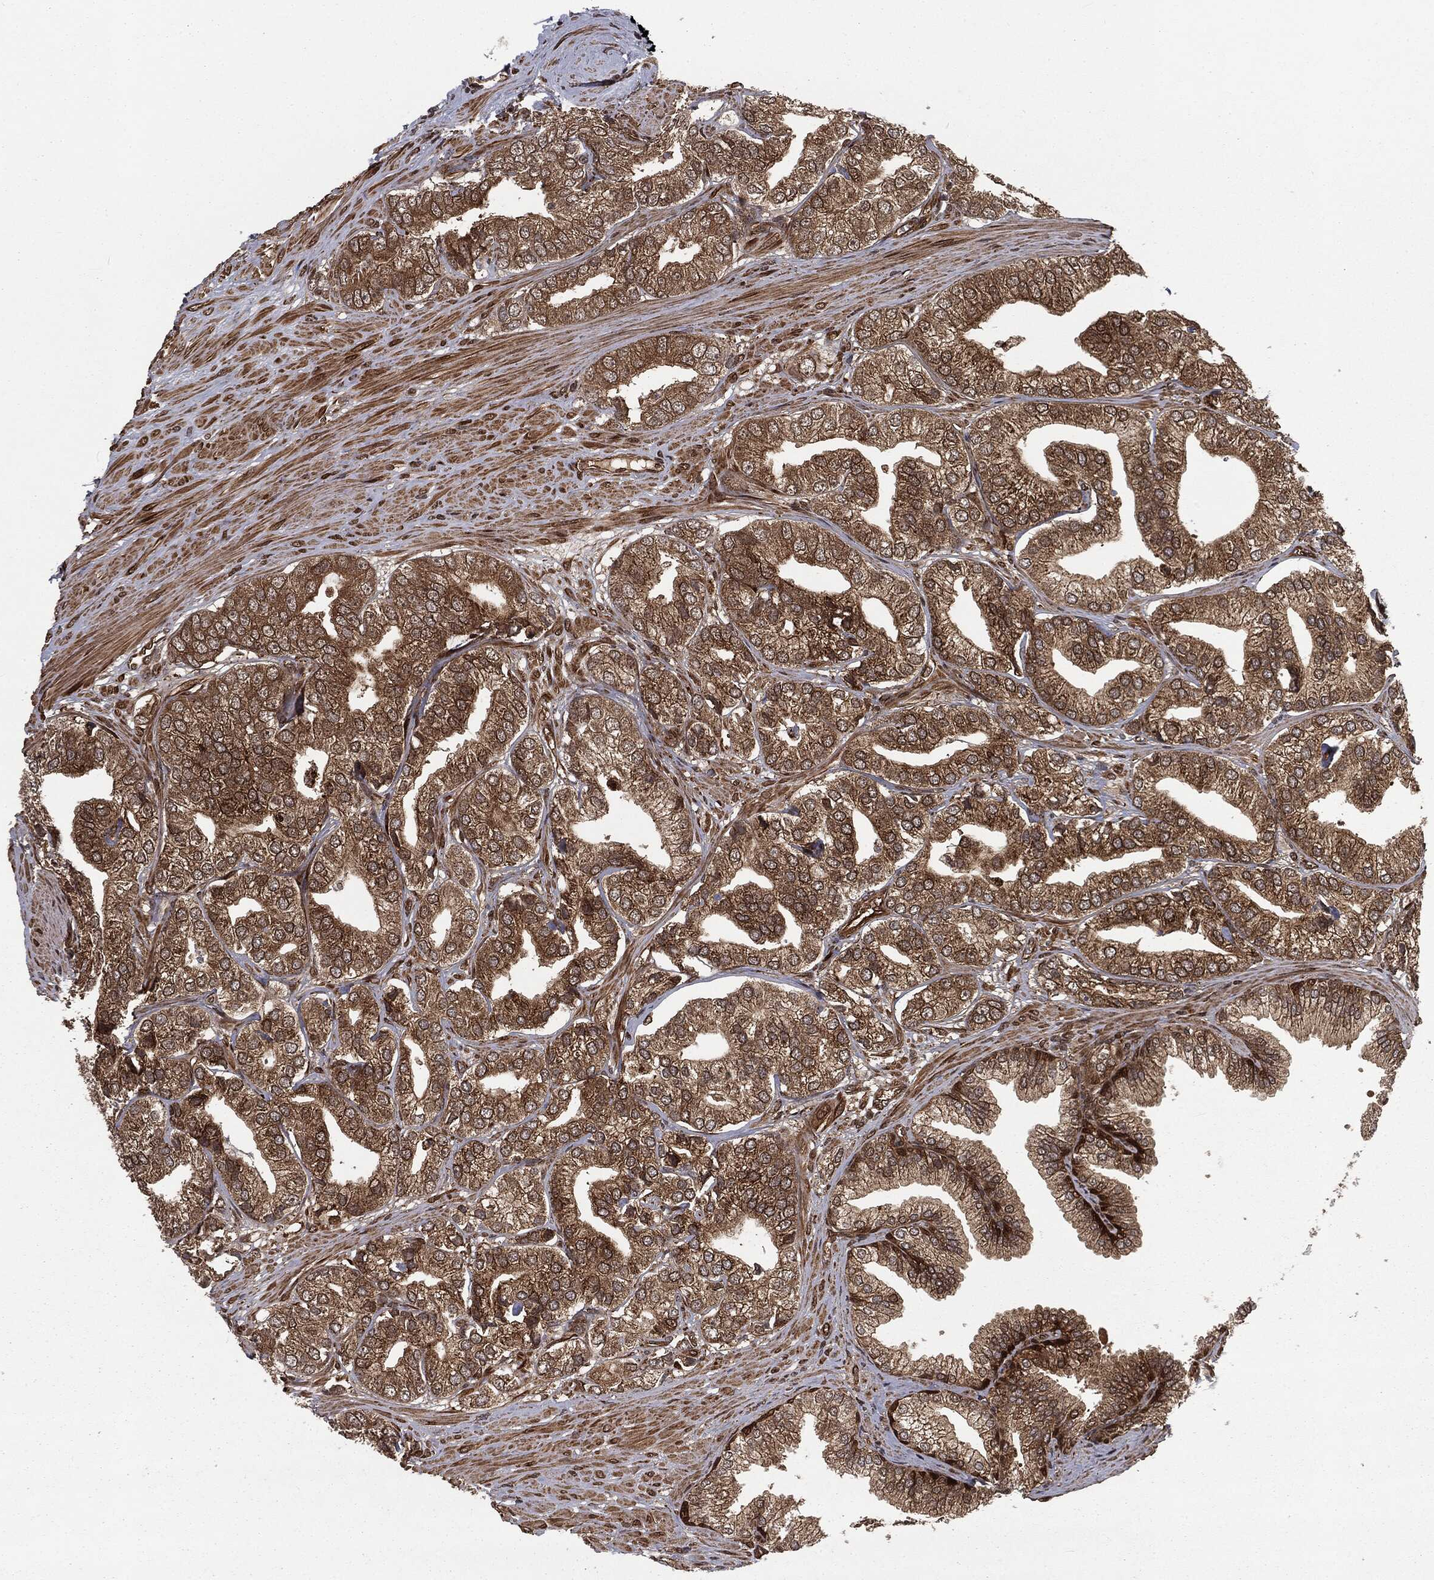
{"staining": {"intensity": "moderate", "quantity": ">75%", "location": "cytoplasmic/membranous"}, "tissue": "prostate cancer", "cell_type": "Tumor cells", "image_type": "cancer", "snomed": [{"axis": "morphology", "description": "Adenocarcinoma, High grade"}, {"axis": "topography", "description": "Prostate"}], "caption": "An image of human prostate cancer (high-grade adenocarcinoma) stained for a protein displays moderate cytoplasmic/membranous brown staining in tumor cells.", "gene": "RANBP9", "patient": {"sex": "male", "age": 58}}